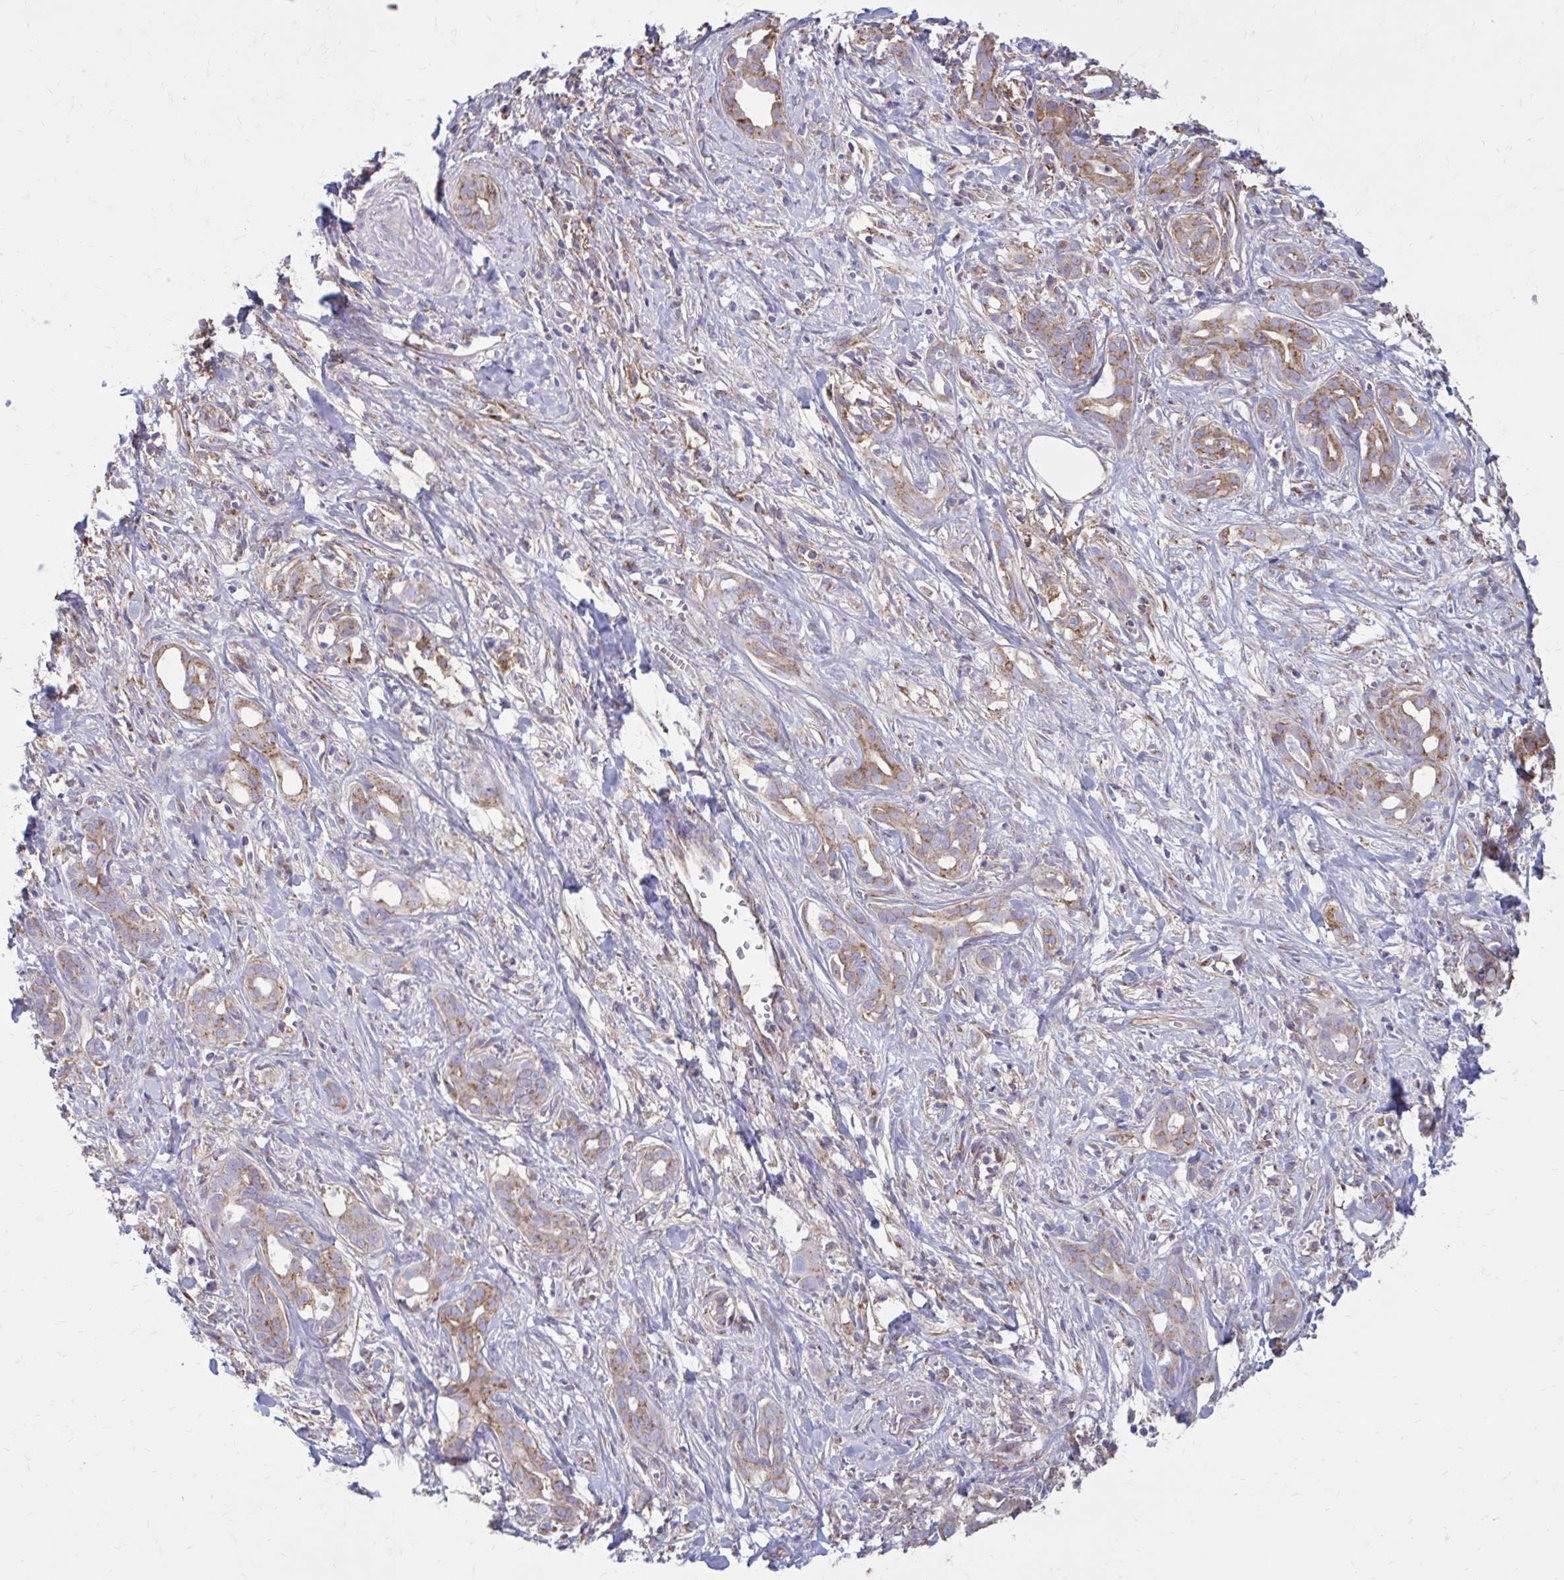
{"staining": {"intensity": "weak", "quantity": ">75%", "location": "cytoplasmic/membranous"}, "tissue": "pancreatic cancer", "cell_type": "Tumor cells", "image_type": "cancer", "snomed": [{"axis": "morphology", "description": "Adenocarcinoma, NOS"}, {"axis": "topography", "description": "Pancreas"}], "caption": "A histopathology image of human pancreatic cancer (adenocarcinoma) stained for a protein reveals weak cytoplasmic/membranous brown staining in tumor cells.", "gene": "CLTA", "patient": {"sex": "male", "age": 61}}